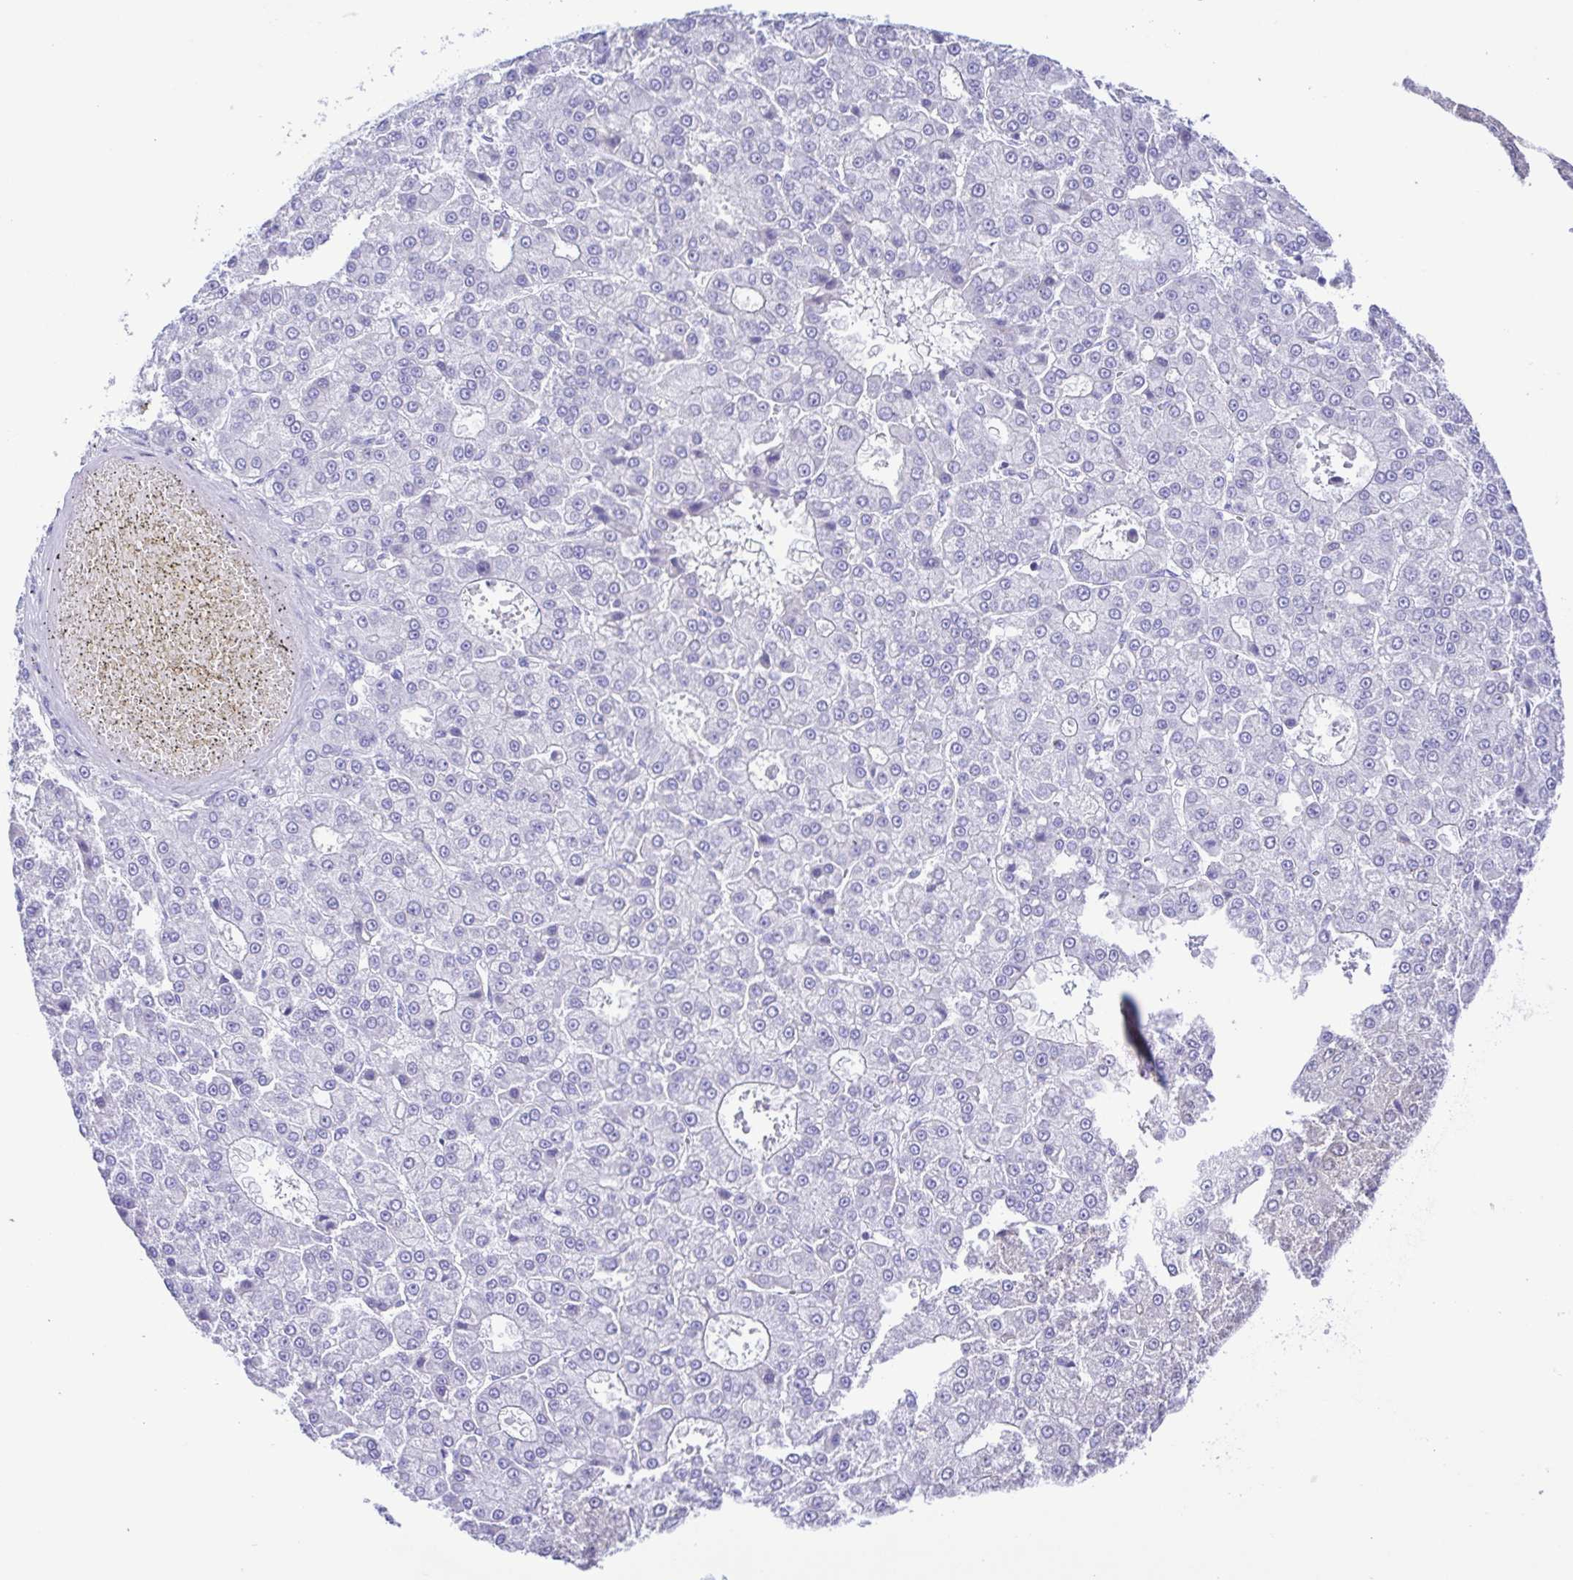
{"staining": {"intensity": "negative", "quantity": "none", "location": "none"}, "tissue": "liver cancer", "cell_type": "Tumor cells", "image_type": "cancer", "snomed": [{"axis": "morphology", "description": "Carcinoma, Hepatocellular, NOS"}, {"axis": "topography", "description": "Liver"}], "caption": "A high-resolution histopathology image shows immunohistochemistry staining of hepatocellular carcinoma (liver), which shows no significant positivity in tumor cells.", "gene": "GPR17", "patient": {"sex": "male", "age": 70}}